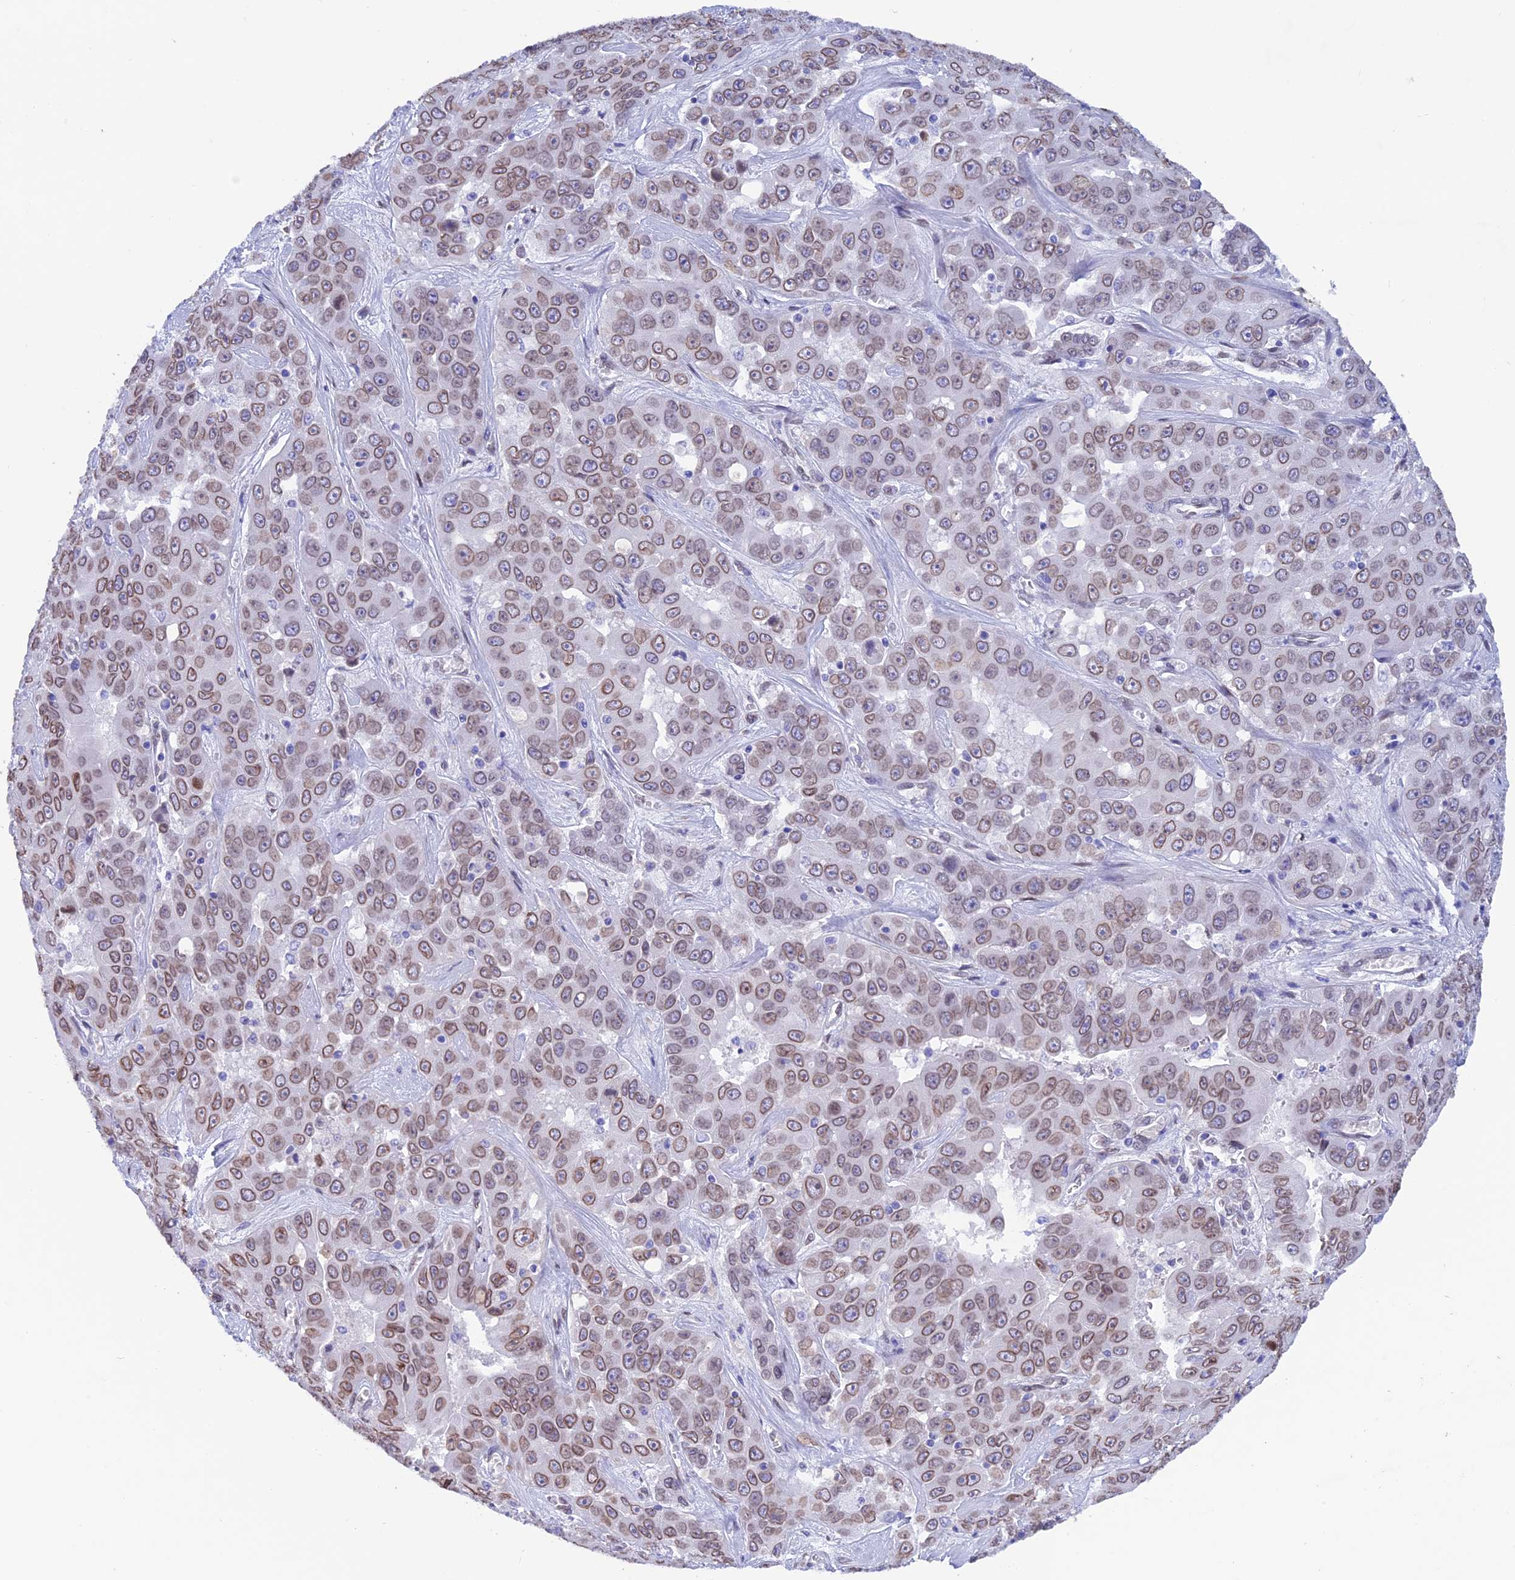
{"staining": {"intensity": "moderate", "quantity": ">75%", "location": "cytoplasmic/membranous,nuclear"}, "tissue": "liver cancer", "cell_type": "Tumor cells", "image_type": "cancer", "snomed": [{"axis": "morphology", "description": "Cholangiocarcinoma"}, {"axis": "topography", "description": "Liver"}], "caption": "Protein expression analysis of cholangiocarcinoma (liver) exhibits moderate cytoplasmic/membranous and nuclear staining in about >75% of tumor cells. (DAB (3,3'-diaminobenzidine) = brown stain, brightfield microscopy at high magnification).", "gene": "TMPRSS7", "patient": {"sex": "female", "age": 52}}